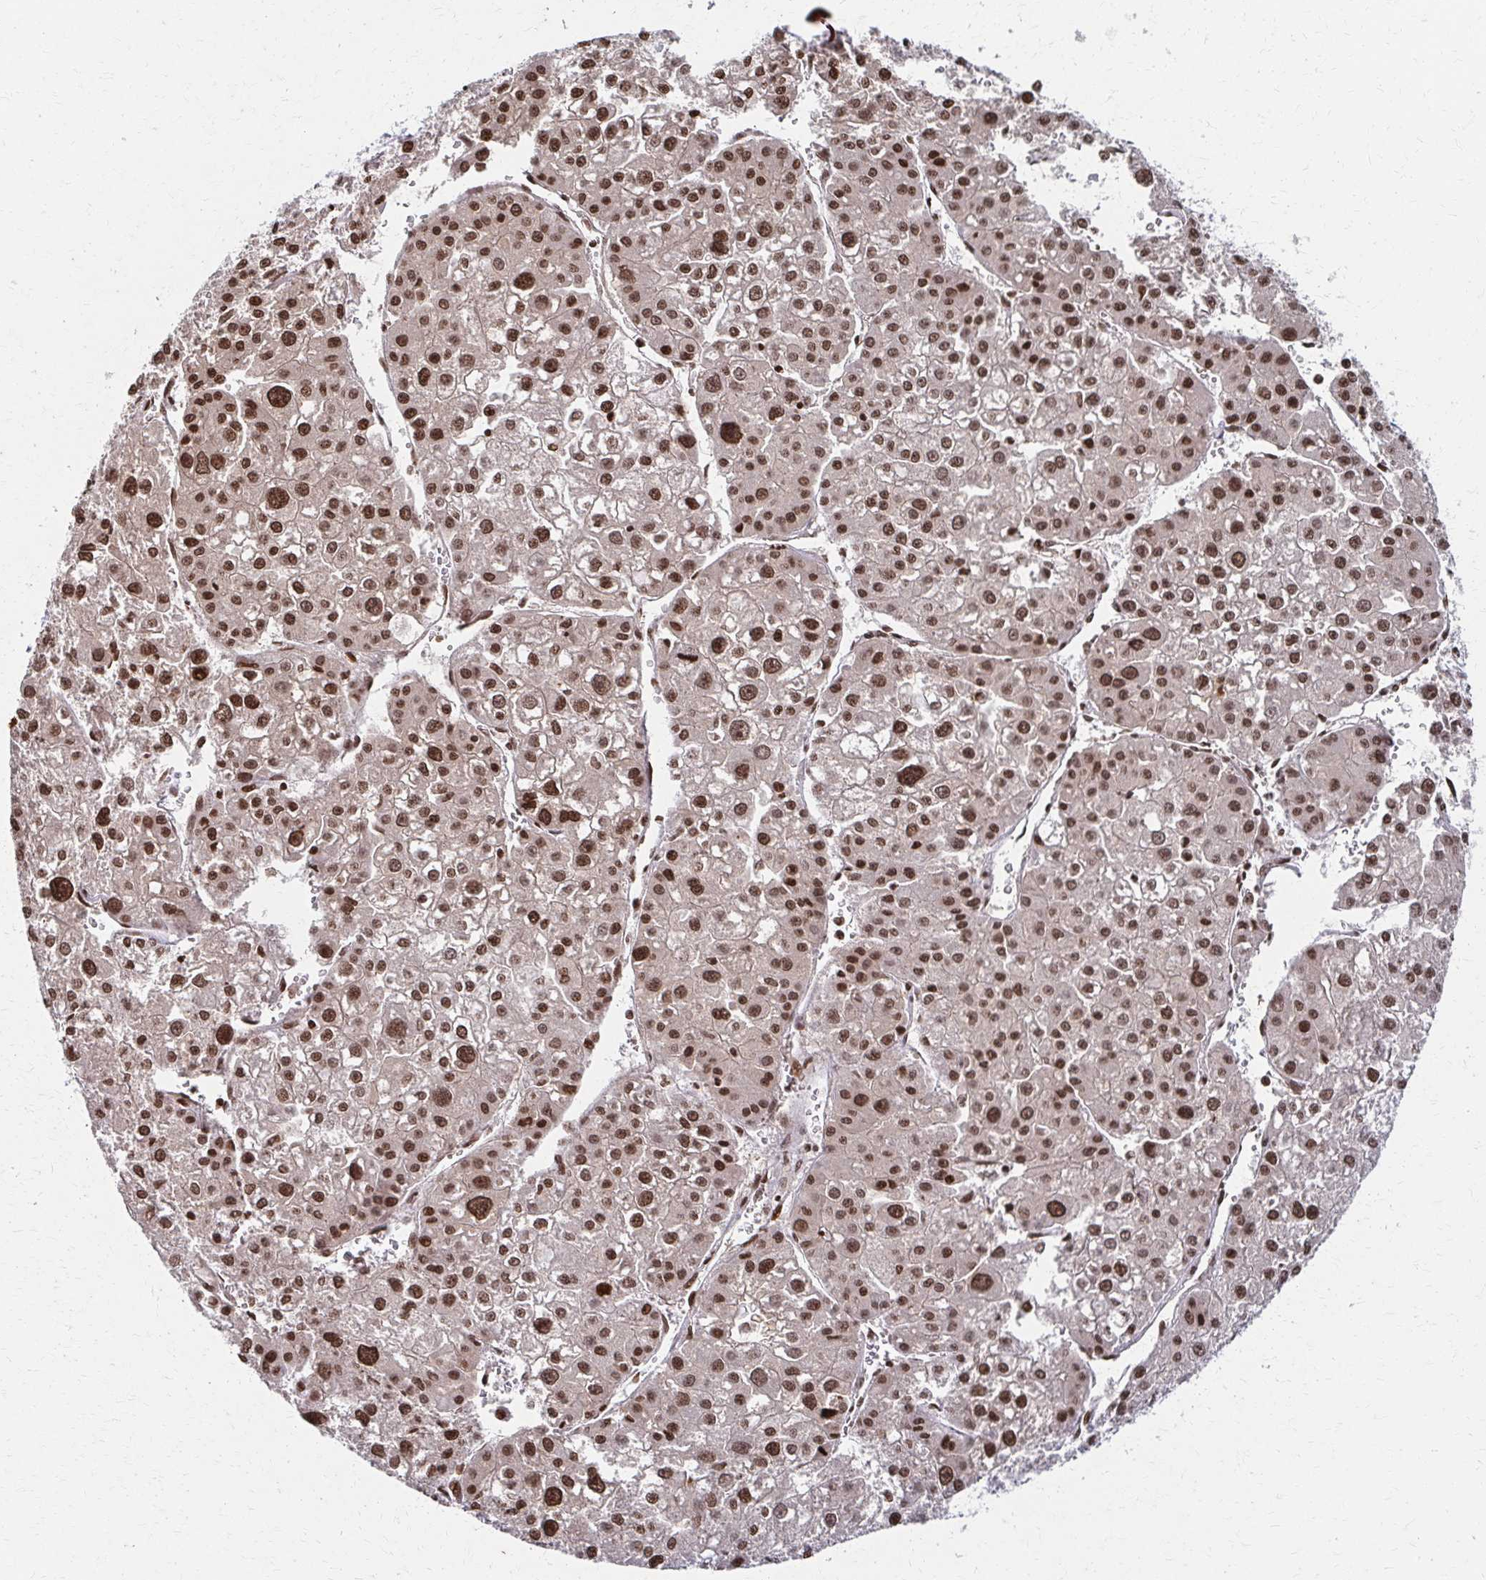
{"staining": {"intensity": "moderate", "quantity": ">75%", "location": "nuclear"}, "tissue": "liver cancer", "cell_type": "Tumor cells", "image_type": "cancer", "snomed": [{"axis": "morphology", "description": "Carcinoma, Hepatocellular, NOS"}, {"axis": "topography", "description": "Liver"}], "caption": "High-power microscopy captured an immunohistochemistry micrograph of liver hepatocellular carcinoma, revealing moderate nuclear positivity in about >75% of tumor cells.", "gene": "PSMD7", "patient": {"sex": "male", "age": 73}}